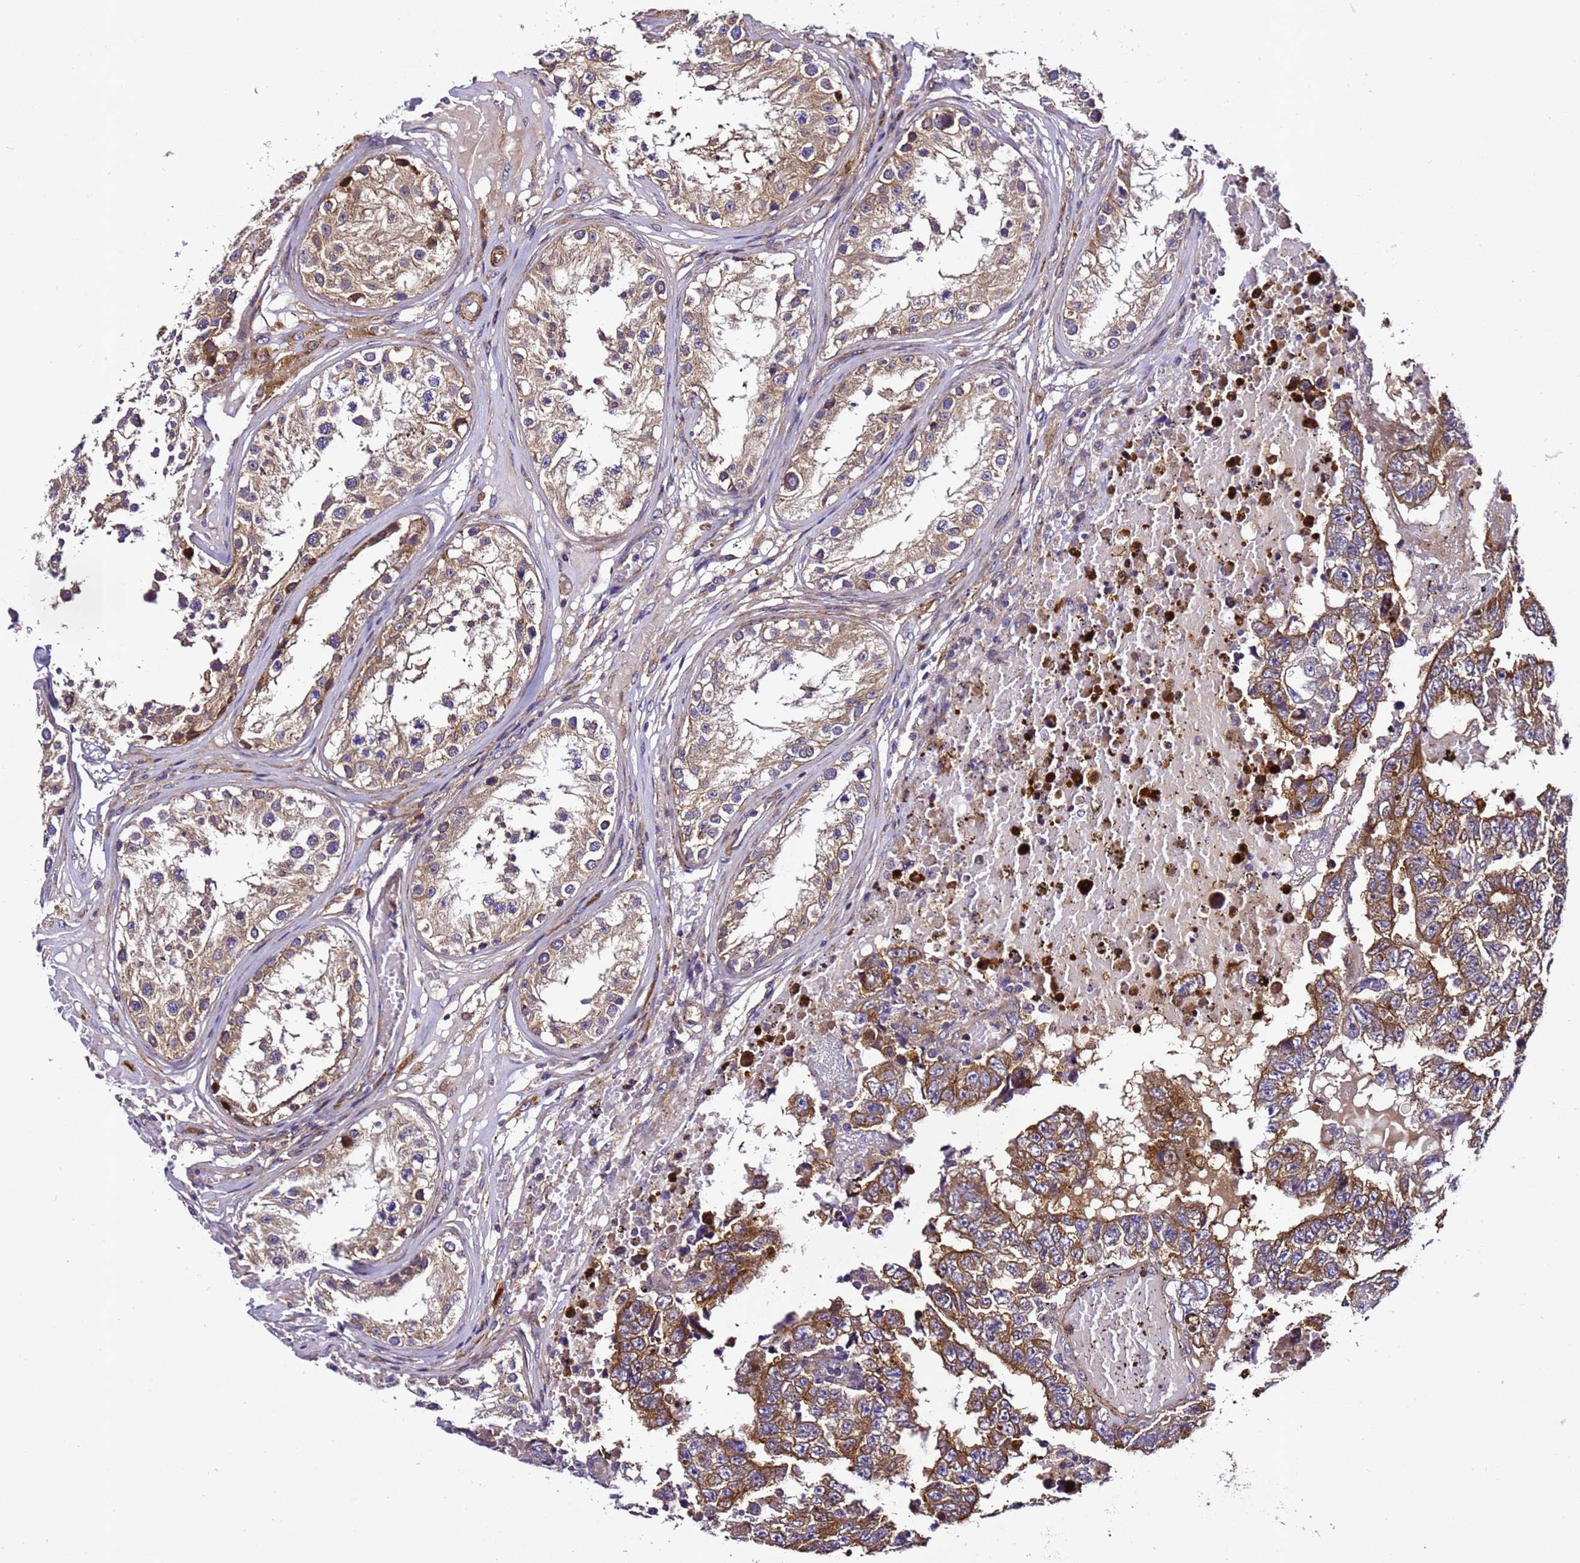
{"staining": {"intensity": "moderate", "quantity": ">75%", "location": "cytoplasmic/membranous"}, "tissue": "testis cancer", "cell_type": "Tumor cells", "image_type": "cancer", "snomed": [{"axis": "morphology", "description": "Carcinoma, Embryonal, NOS"}, {"axis": "topography", "description": "Testis"}], "caption": "Protein analysis of testis embryonal carcinoma tissue reveals moderate cytoplasmic/membranous staining in approximately >75% of tumor cells.", "gene": "ZNF417", "patient": {"sex": "male", "age": 25}}